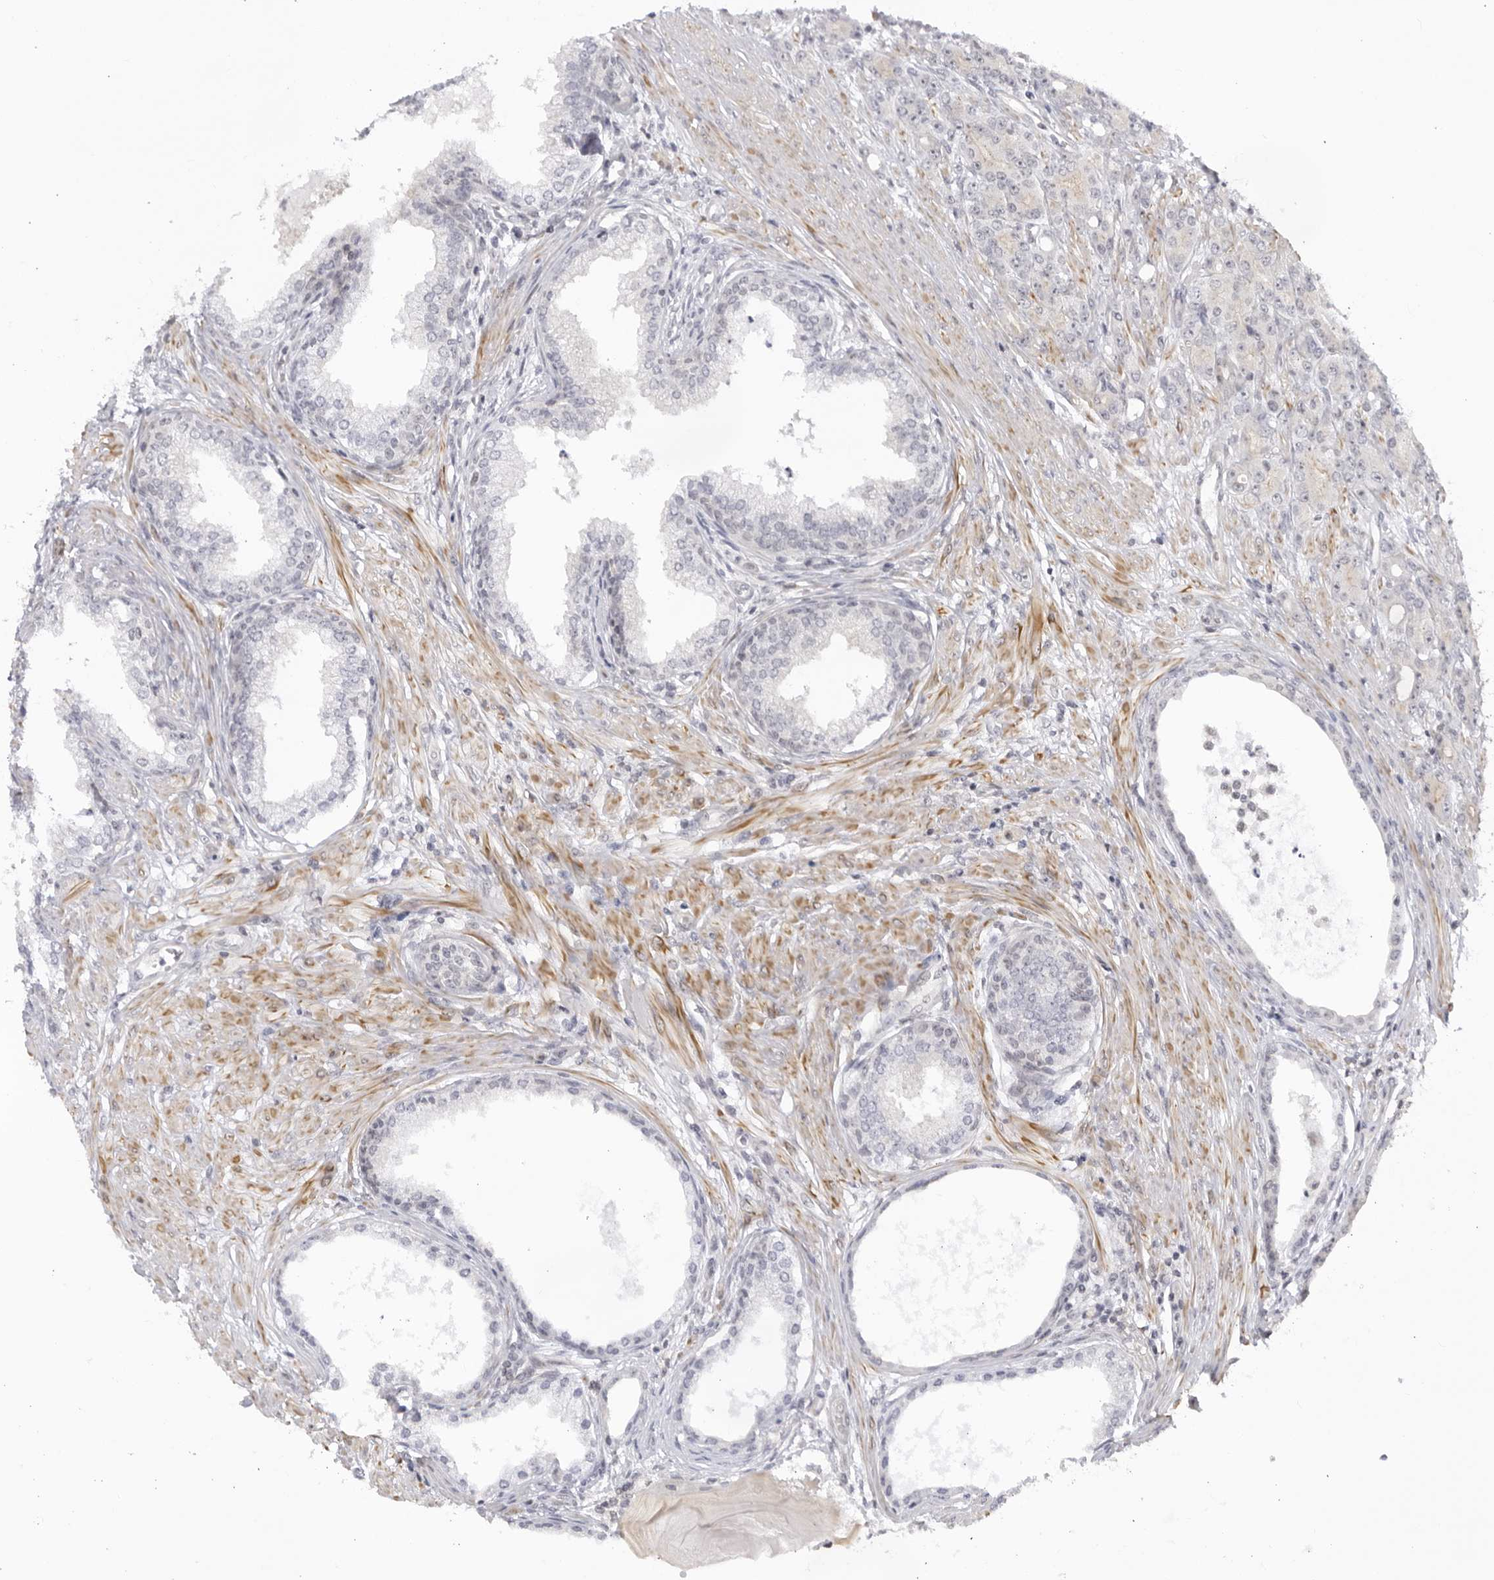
{"staining": {"intensity": "negative", "quantity": "none", "location": "none"}, "tissue": "prostate cancer", "cell_type": "Tumor cells", "image_type": "cancer", "snomed": [{"axis": "morphology", "description": "Adenocarcinoma, High grade"}, {"axis": "topography", "description": "Prostate"}], "caption": "Human adenocarcinoma (high-grade) (prostate) stained for a protein using immunohistochemistry shows no positivity in tumor cells.", "gene": "CNBD1", "patient": {"sex": "male", "age": 62}}